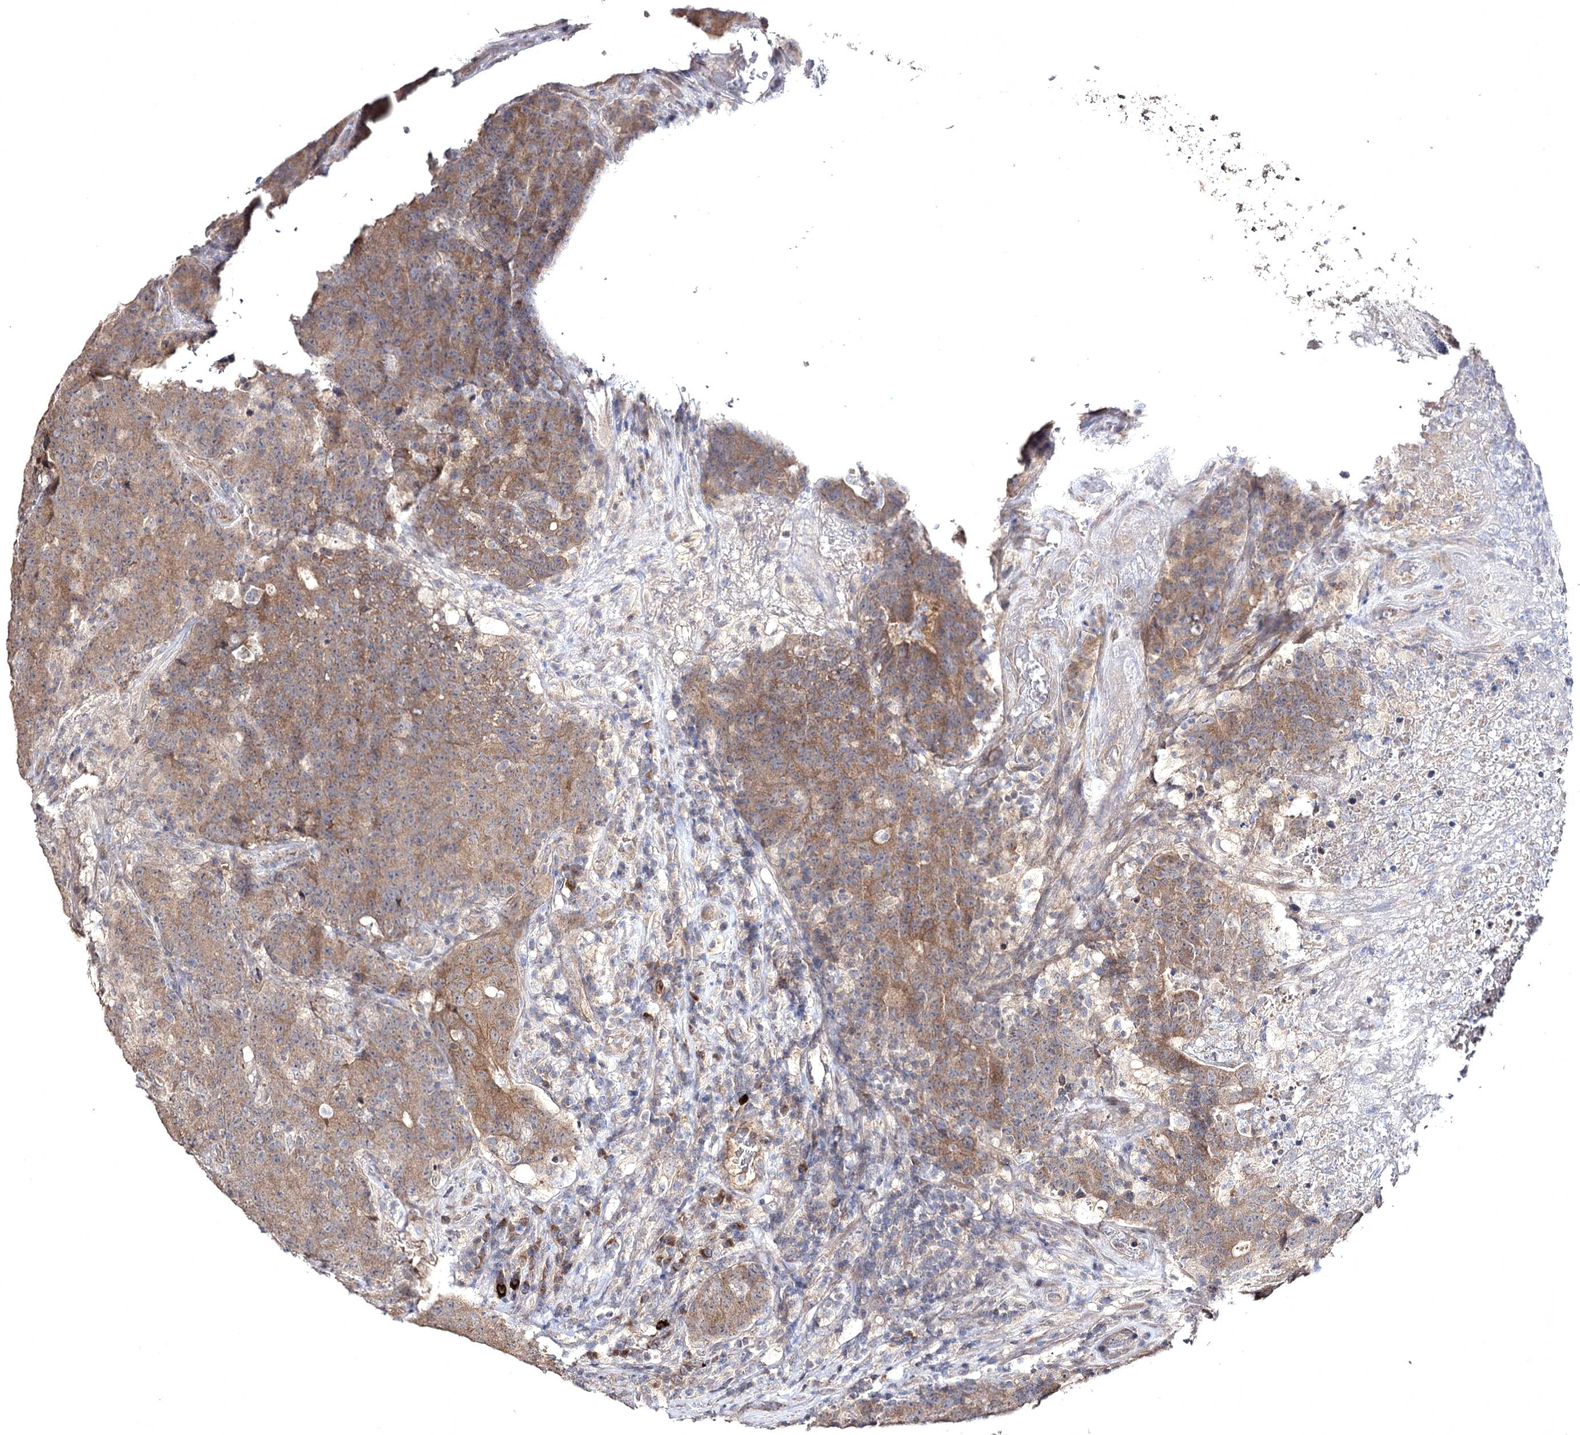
{"staining": {"intensity": "moderate", "quantity": ">75%", "location": "cytoplasmic/membranous"}, "tissue": "colorectal cancer", "cell_type": "Tumor cells", "image_type": "cancer", "snomed": [{"axis": "morphology", "description": "Adenocarcinoma, NOS"}, {"axis": "topography", "description": "Colon"}], "caption": "The histopathology image reveals a brown stain indicating the presence of a protein in the cytoplasmic/membranous of tumor cells in colorectal cancer (adenocarcinoma).", "gene": "SEMA4G", "patient": {"sex": "female", "age": 75}}